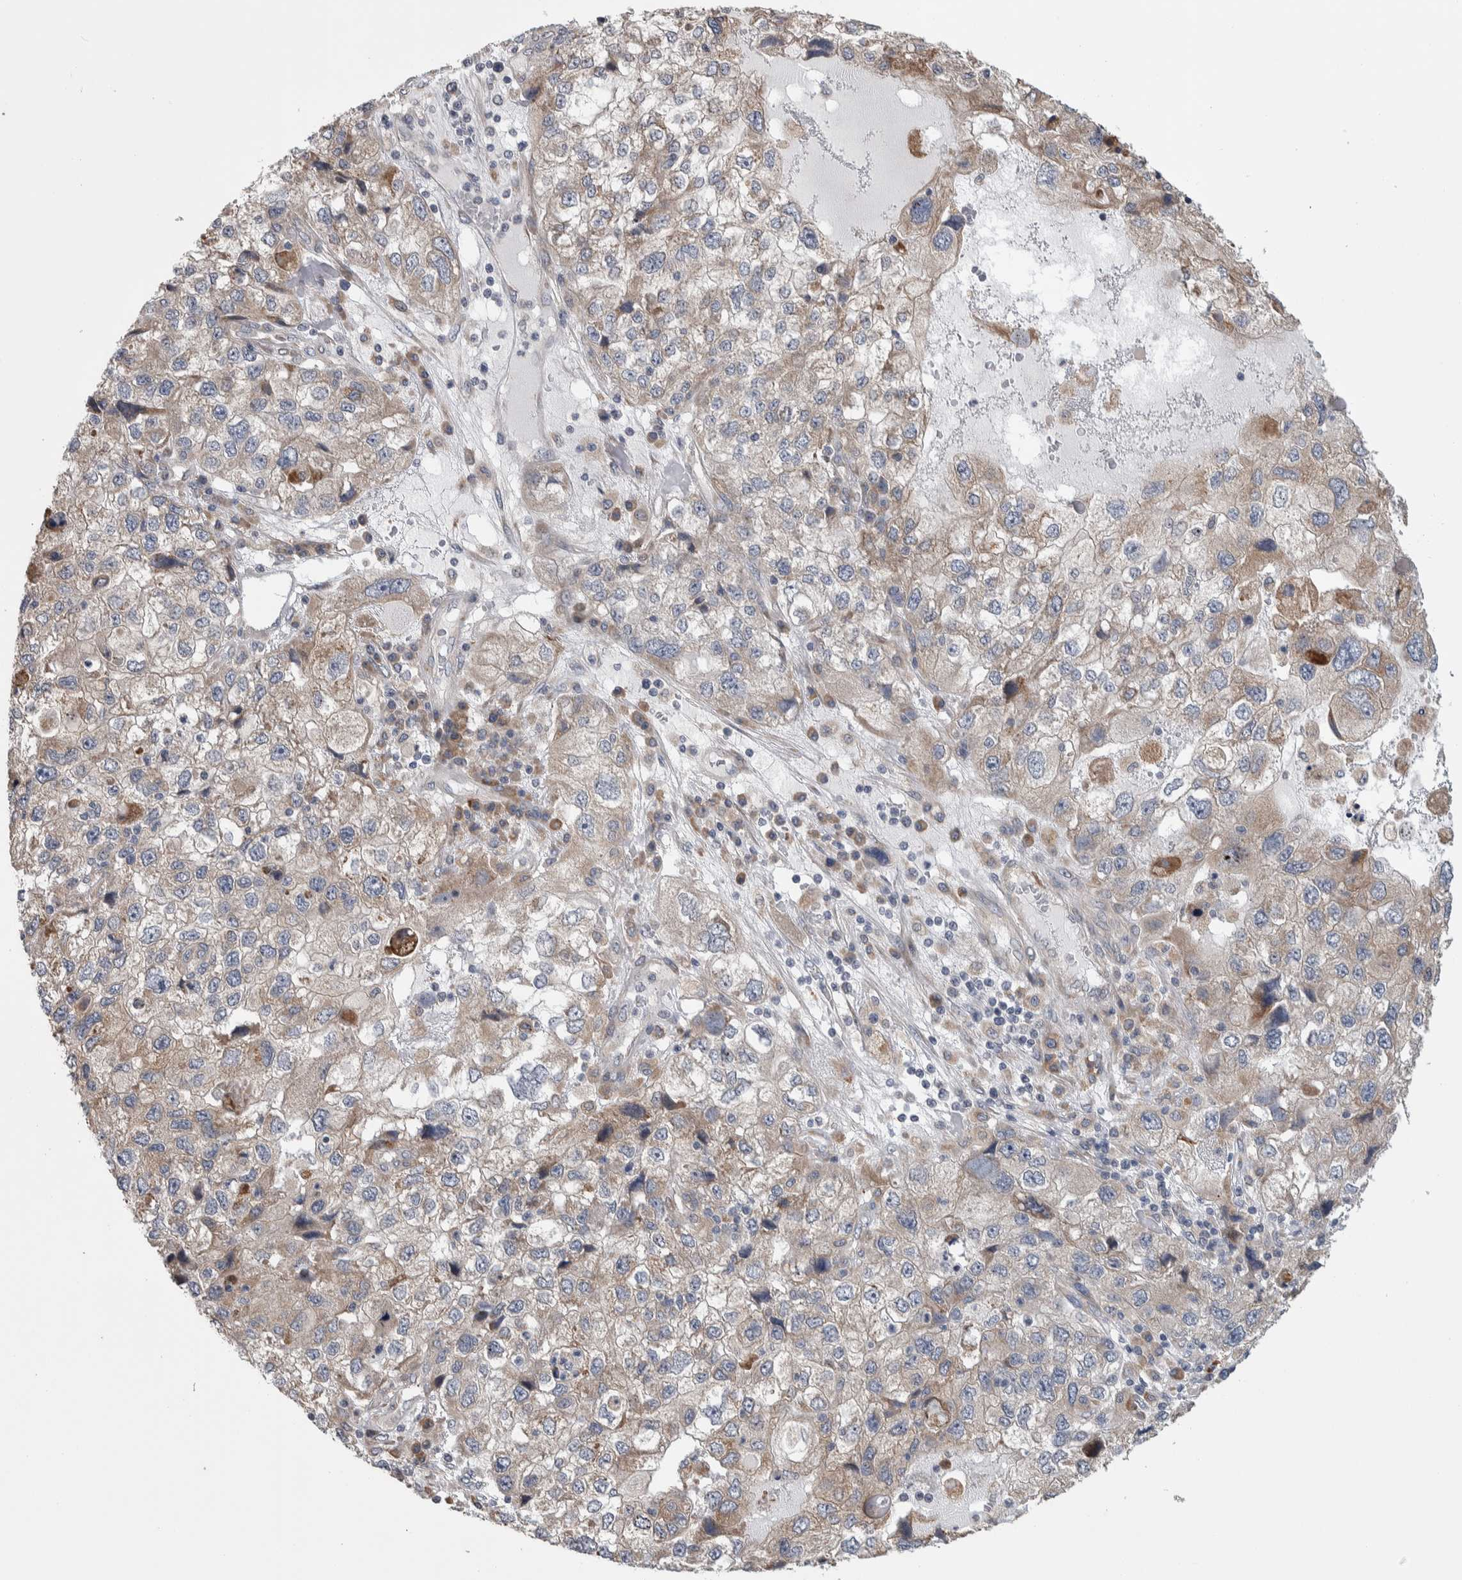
{"staining": {"intensity": "weak", "quantity": ">75%", "location": "cytoplasmic/membranous"}, "tissue": "endometrial cancer", "cell_type": "Tumor cells", "image_type": "cancer", "snomed": [{"axis": "morphology", "description": "Adenocarcinoma, NOS"}, {"axis": "topography", "description": "Endometrium"}], "caption": "Endometrial adenocarcinoma stained for a protein exhibits weak cytoplasmic/membranous positivity in tumor cells.", "gene": "IBTK", "patient": {"sex": "female", "age": 49}}